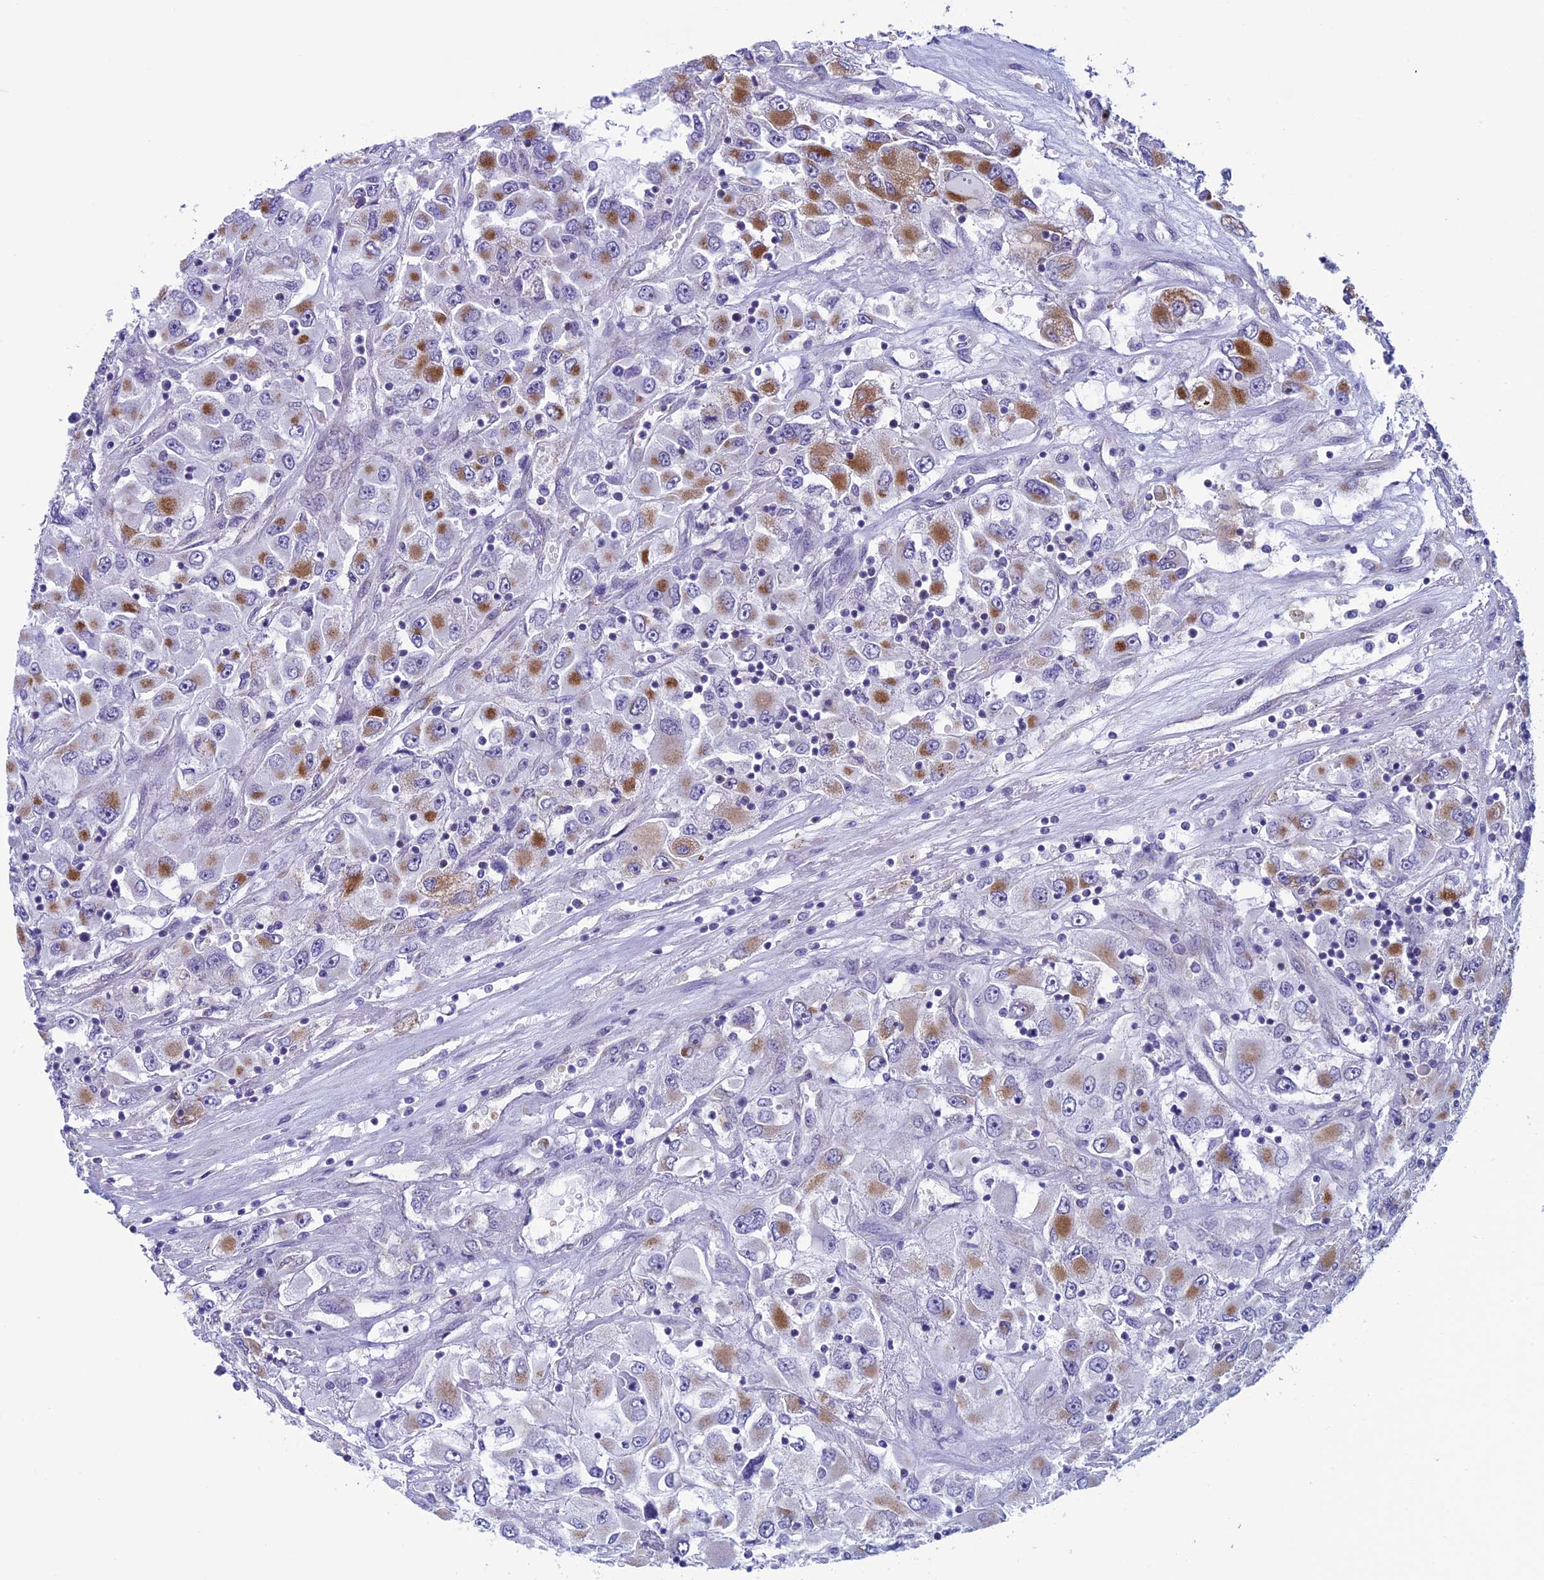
{"staining": {"intensity": "moderate", "quantity": "<25%", "location": "cytoplasmic/membranous"}, "tissue": "renal cancer", "cell_type": "Tumor cells", "image_type": "cancer", "snomed": [{"axis": "morphology", "description": "Adenocarcinoma, NOS"}, {"axis": "topography", "description": "Kidney"}], "caption": "Renal cancer stained with IHC displays moderate cytoplasmic/membranous positivity in about <25% of tumor cells.", "gene": "MFSD12", "patient": {"sex": "female", "age": 52}}